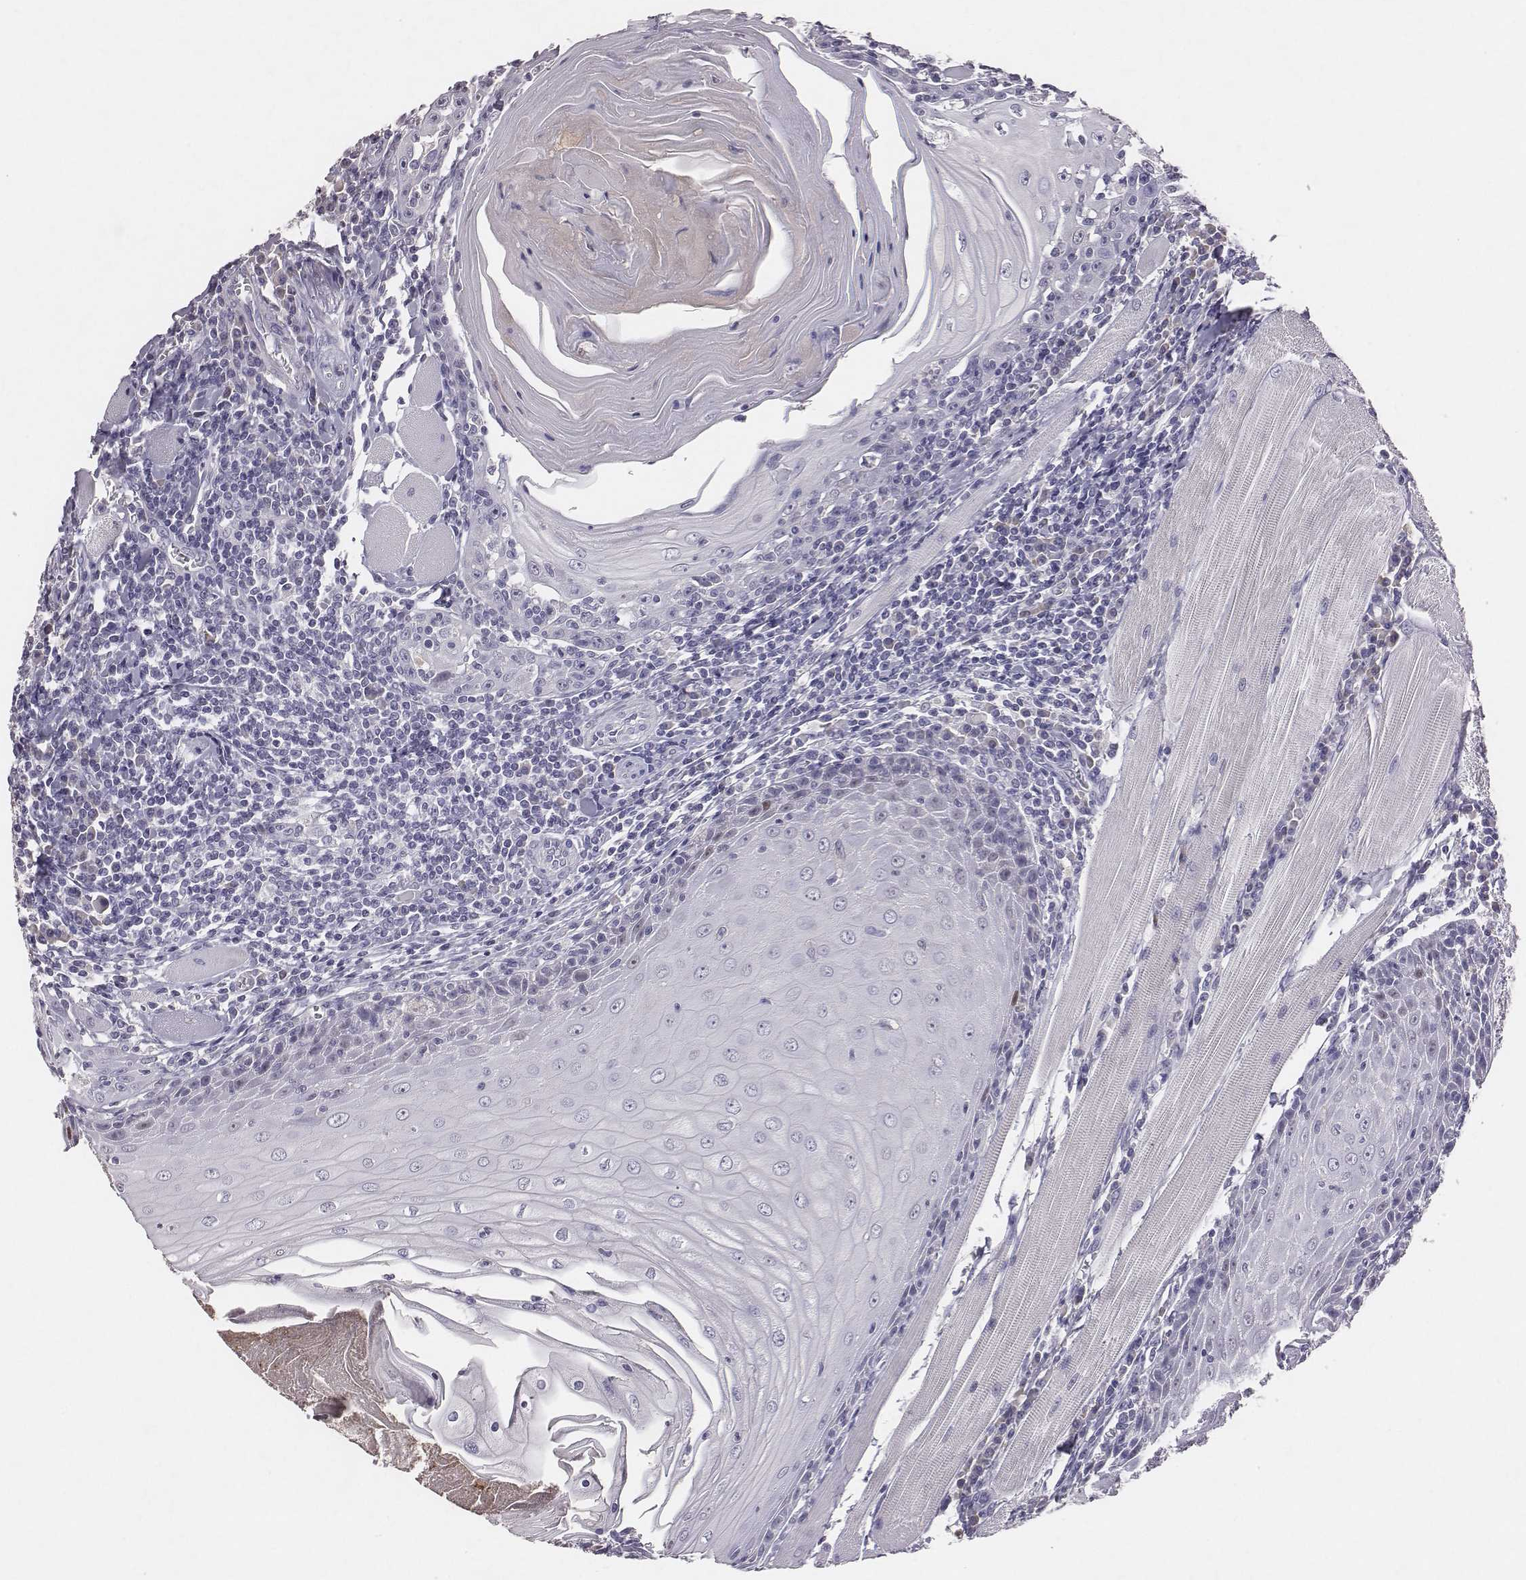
{"staining": {"intensity": "negative", "quantity": "none", "location": "none"}, "tissue": "head and neck cancer", "cell_type": "Tumor cells", "image_type": "cancer", "snomed": [{"axis": "morphology", "description": "Normal tissue, NOS"}, {"axis": "morphology", "description": "Squamous cell carcinoma, NOS"}, {"axis": "topography", "description": "Oral tissue"}, {"axis": "topography", "description": "Head-Neck"}], "caption": "Immunohistochemical staining of head and neck cancer (squamous cell carcinoma) reveals no significant expression in tumor cells.", "gene": "EN1", "patient": {"sex": "male", "age": 52}}